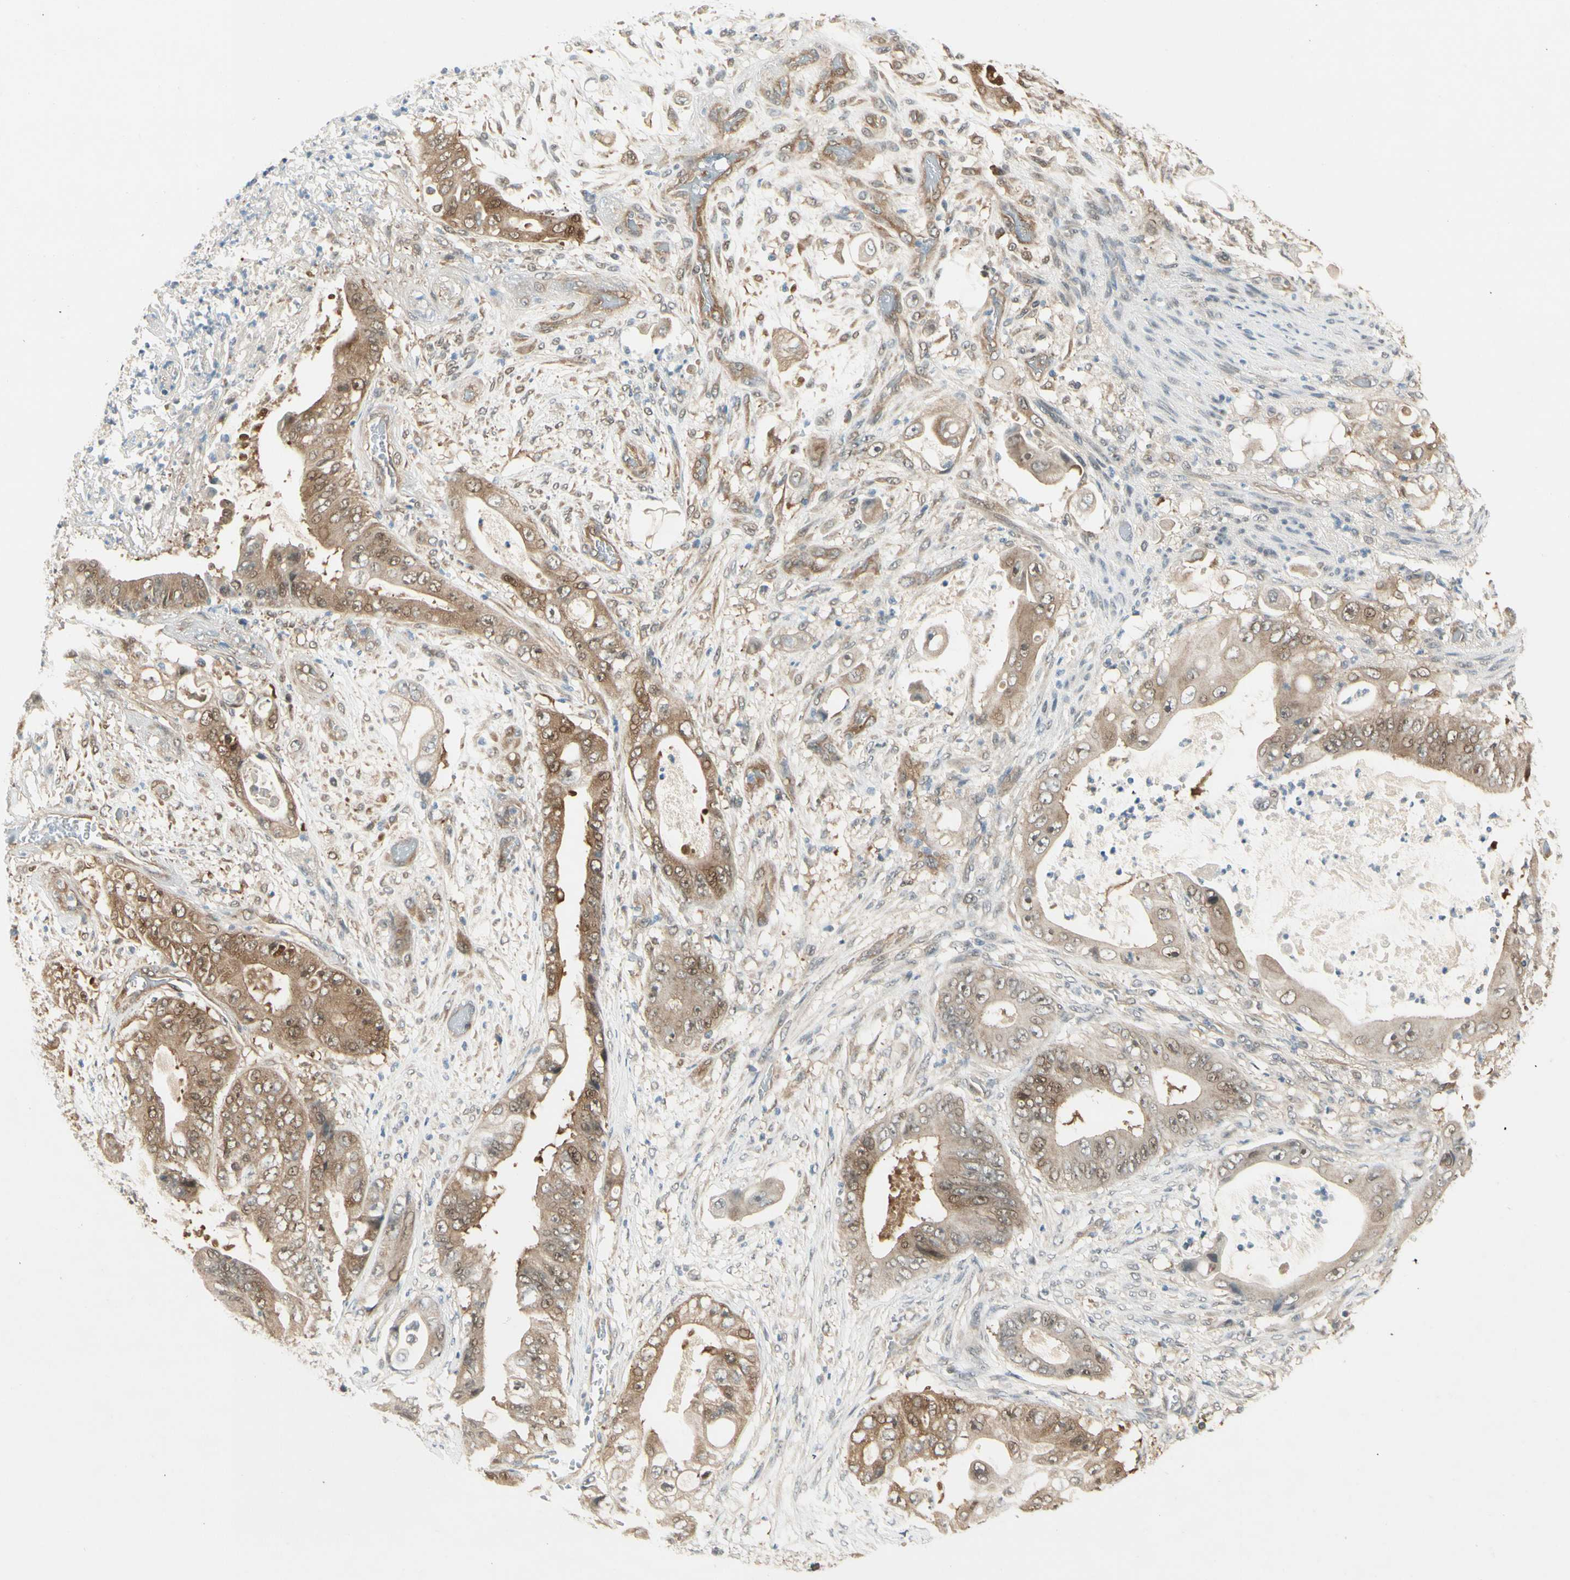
{"staining": {"intensity": "weak", "quantity": ">75%", "location": "cytoplasmic/membranous"}, "tissue": "stomach cancer", "cell_type": "Tumor cells", "image_type": "cancer", "snomed": [{"axis": "morphology", "description": "Adenocarcinoma, NOS"}, {"axis": "topography", "description": "Stomach"}], "caption": "Human stomach adenocarcinoma stained with a protein marker shows weak staining in tumor cells.", "gene": "IPO5", "patient": {"sex": "female", "age": 73}}